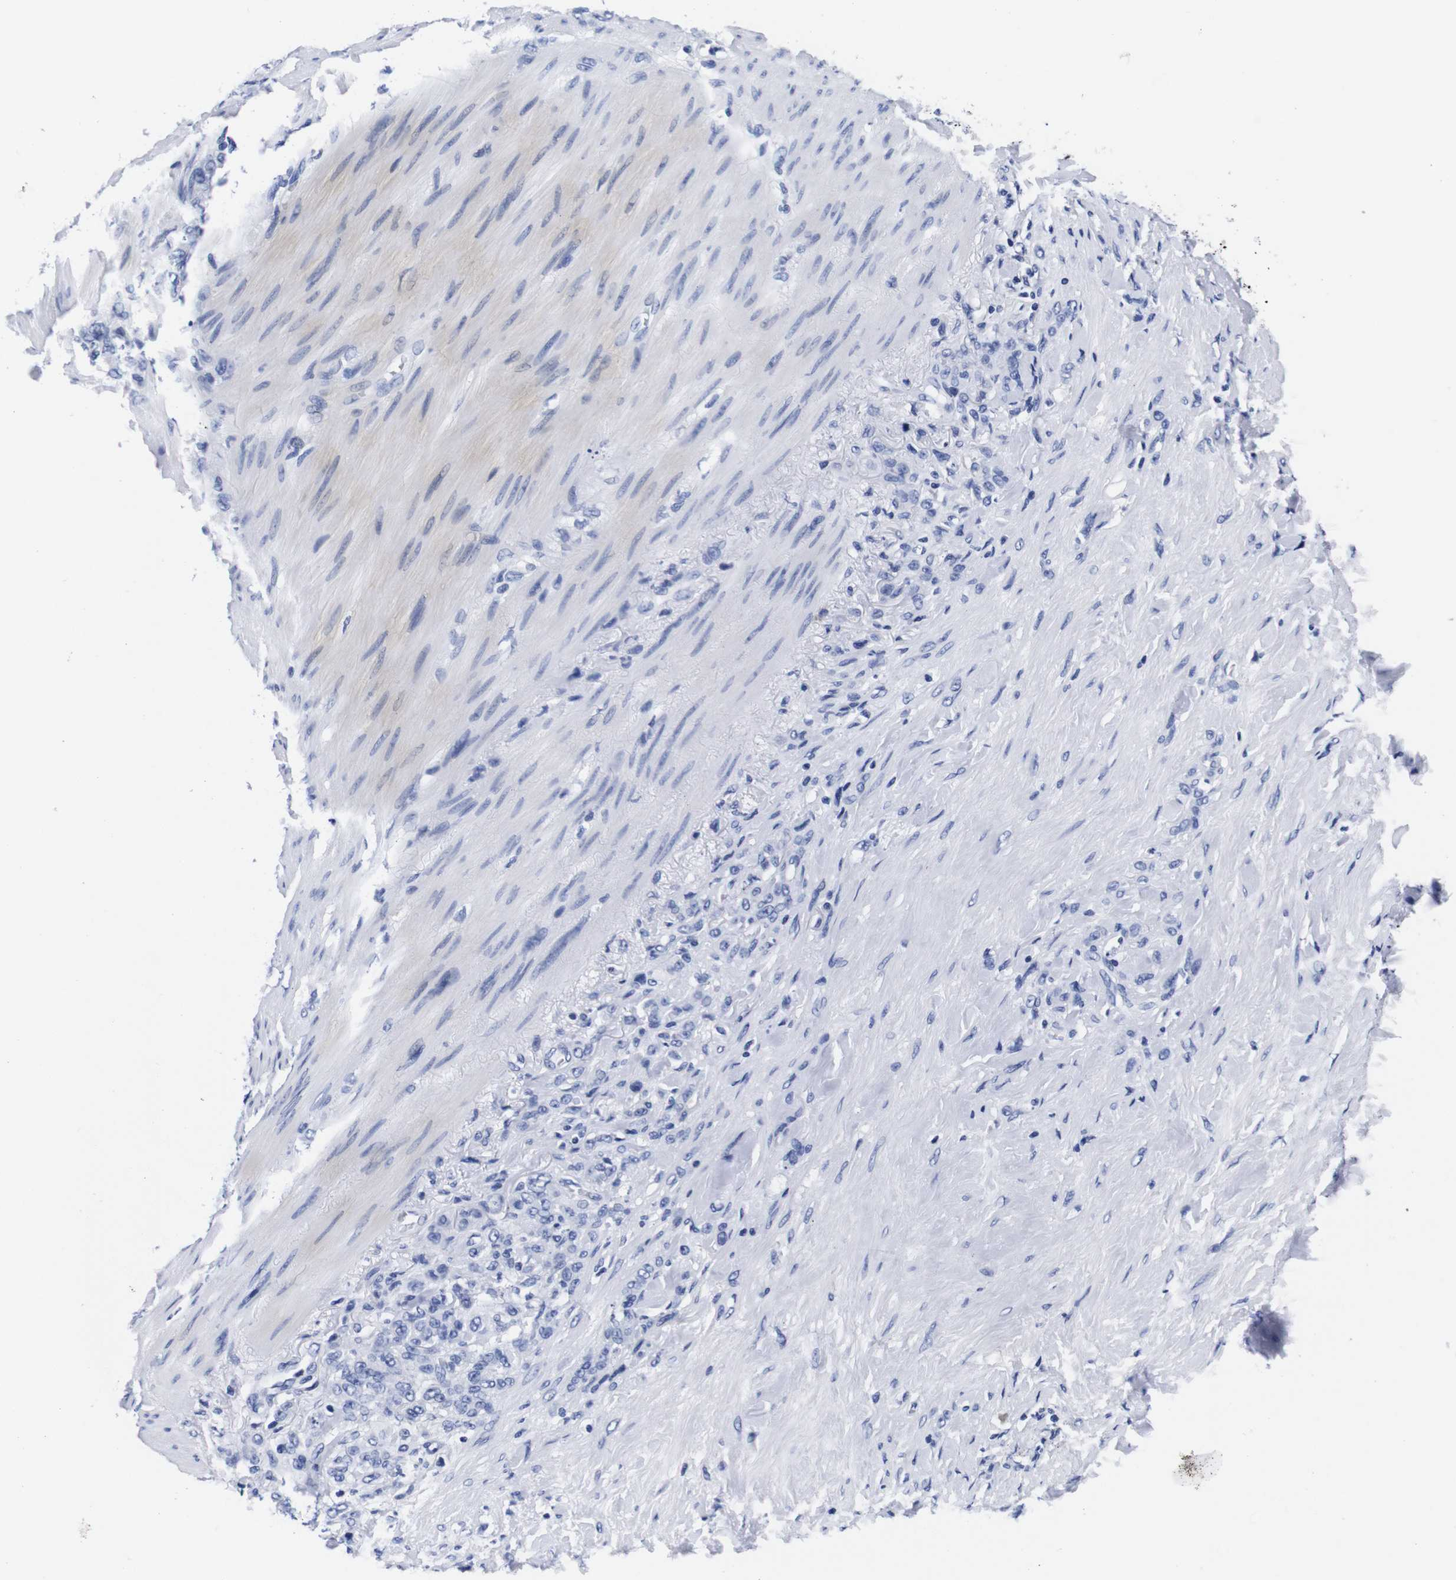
{"staining": {"intensity": "negative", "quantity": "none", "location": "none"}, "tissue": "stomach cancer", "cell_type": "Tumor cells", "image_type": "cancer", "snomed": [{"axis": "morphology", "description": "Adenocarcinoma, NOS"}, {"axis": "topography", "description": "Stomach"}], "caption": "The histopathology image displays no significant staining in tumor cells of stomach adenocarcinoma.", "gene": "CLEC4G", "patient": {"sex": "male", "age": 82}}